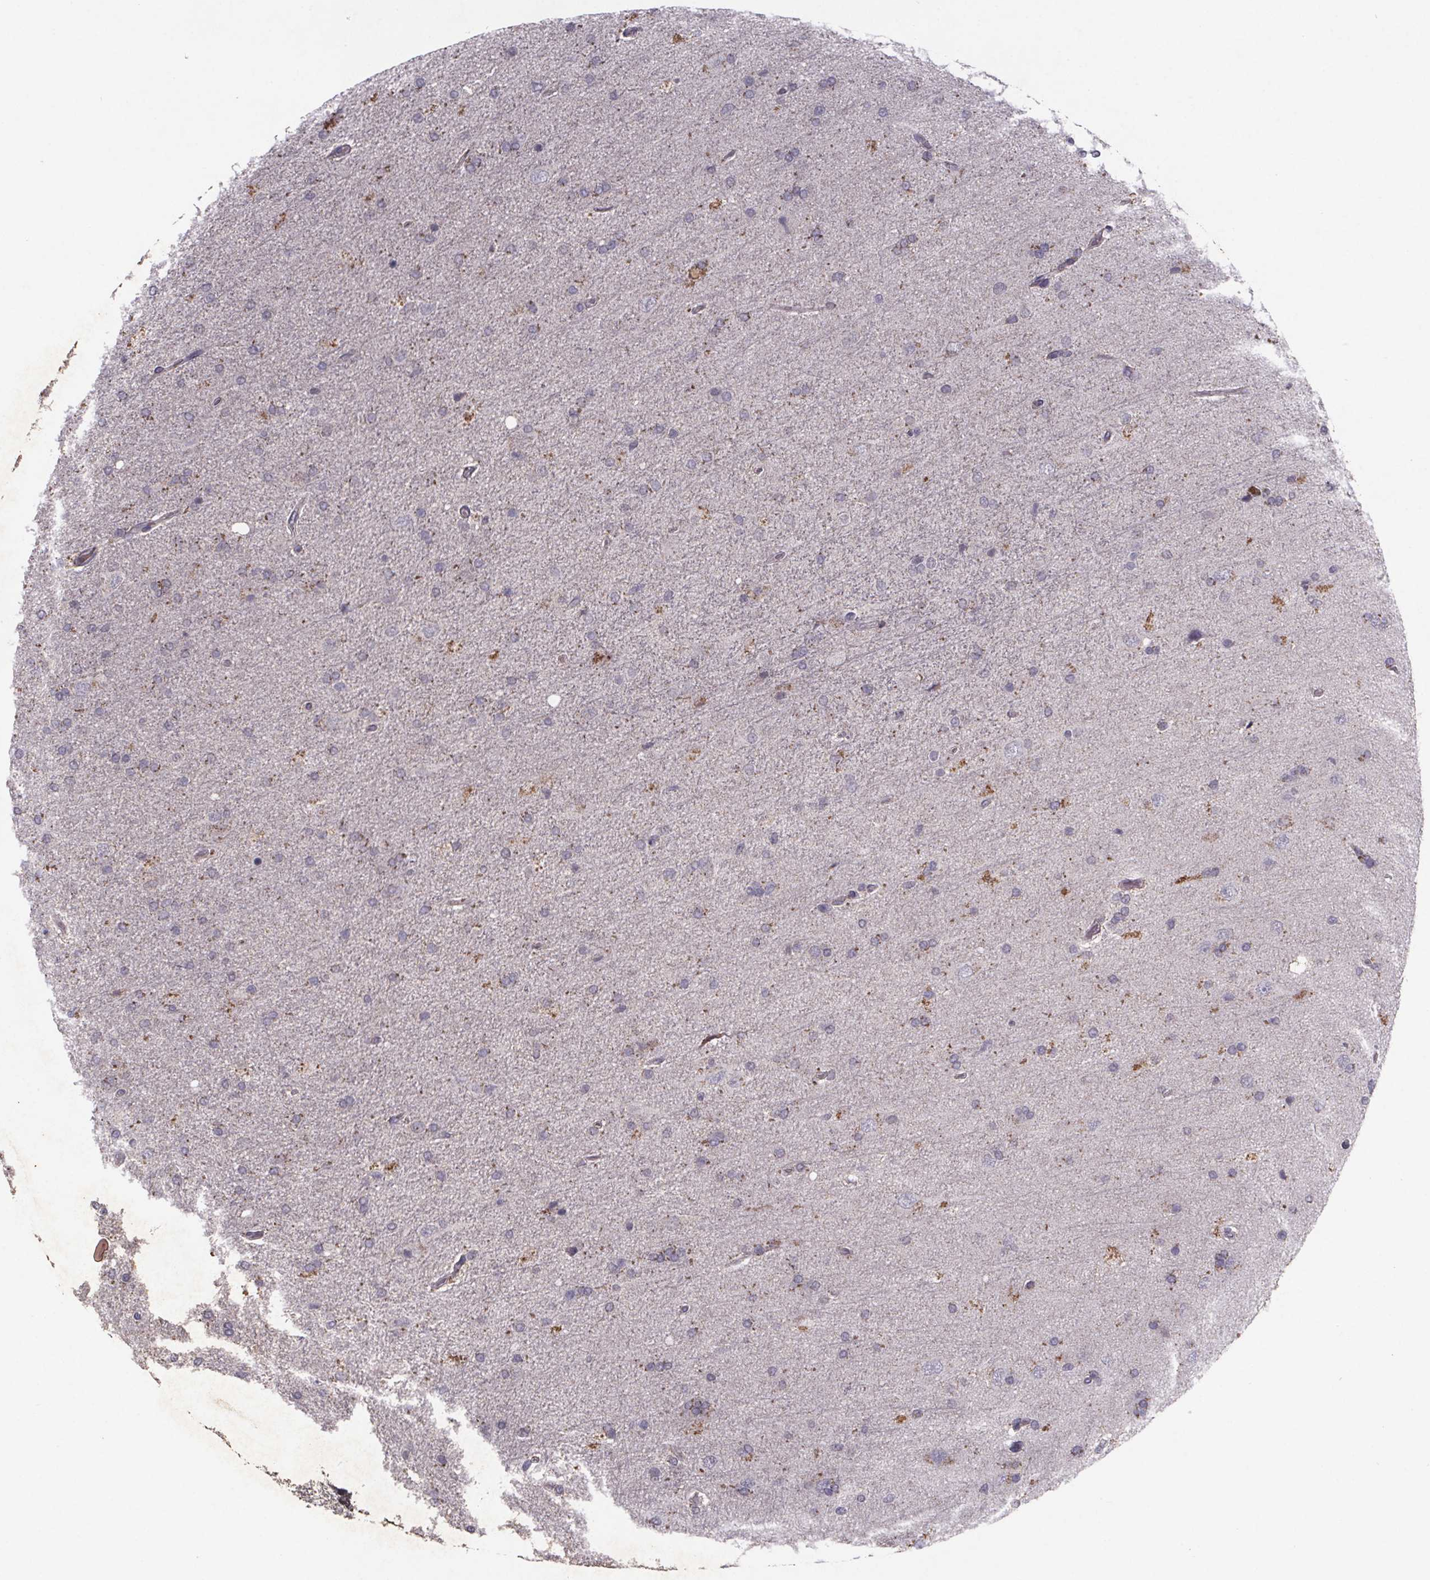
{"staining": {"intensity": "negative", "quantity": "none", "location": "none"}, "tissue": "glioma", "cell_type": "Tumor cells", "image_type": "cancer", "snomed": [{"axis": "morphology", "description": "Glioma, malignant, High grade"}, {"axis": "topography", "description": "Cerebral cortex"}], "caption": "Immunohistochemistry photomicrograph of human malignant high-grade glioma stained for a protein (brown), which displays no positivity in tumor cells. (Brightfield microscopy of DAB (3,3'-diaminobenzidine) immunohistochemistry (IHC) at high magnification).", "gene": "PALLD", "patient": {"sex": "male", "age": 70}}